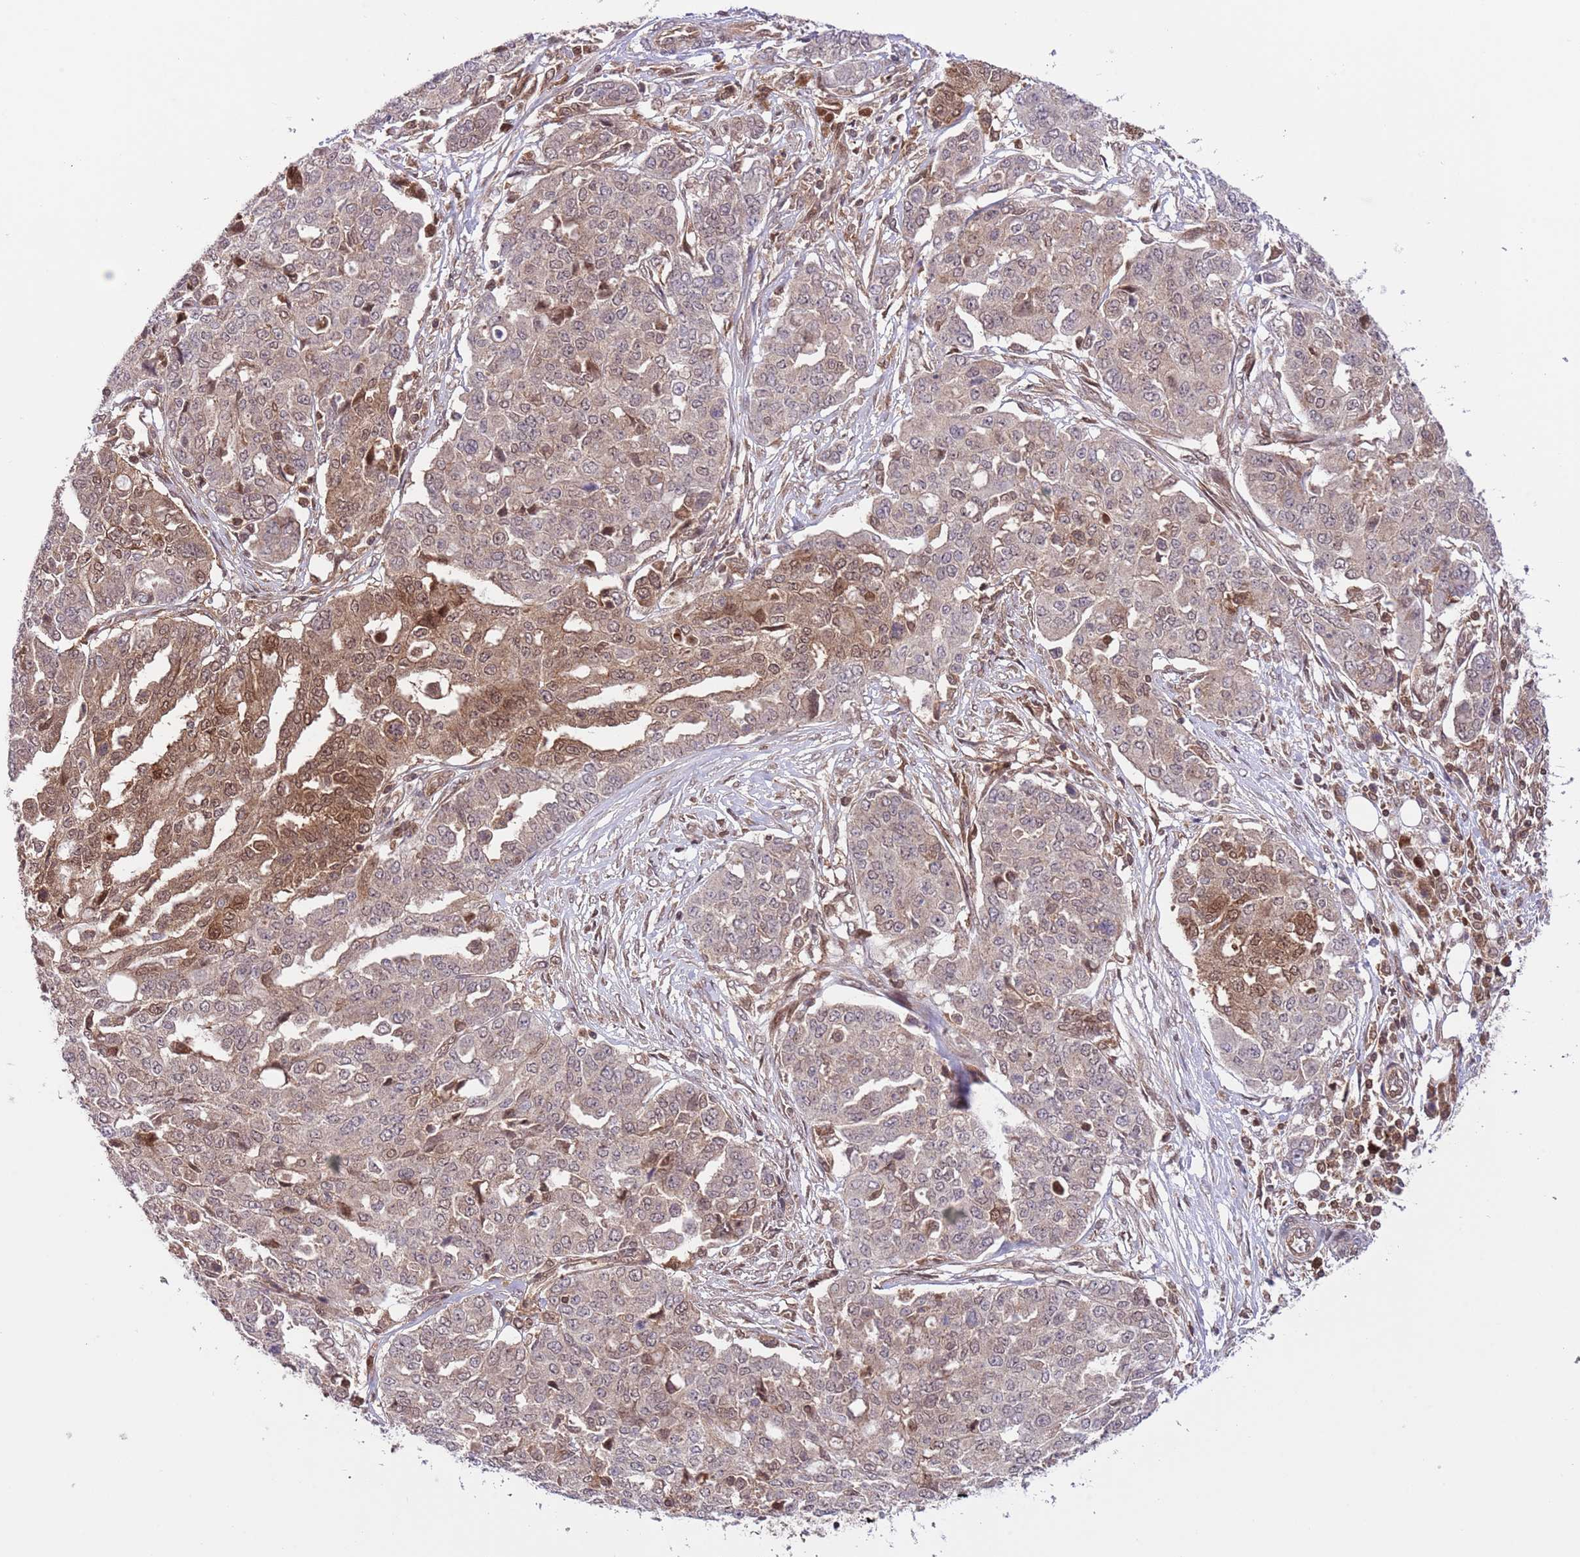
{"staining": {"intensity": "moderate", "quantity": "25%-75%", "location": "cytoplasmic/membranous,nuclear"}, "tissue": "ovarian cancer", "cell_type": "Tumor cells", "image_type": "cancer", "snomed": [{"axis": "morphology", "description": "Cystadenocarcinoma, serous, NOS"}, {"axis": "topography", "description": "Soft tissue"}, {"axis": "topography", "description": "Ovary"}], "caption": "The histopathology image demonstrates immunohistochemical staining of ovarian cancer. There is moderate cytoplasmic/membranous and nuclear expression is present in about 25%-75% of tumor cells.", "gene": "HDHD2", "patient": {"sex": "female", "age": 57}}